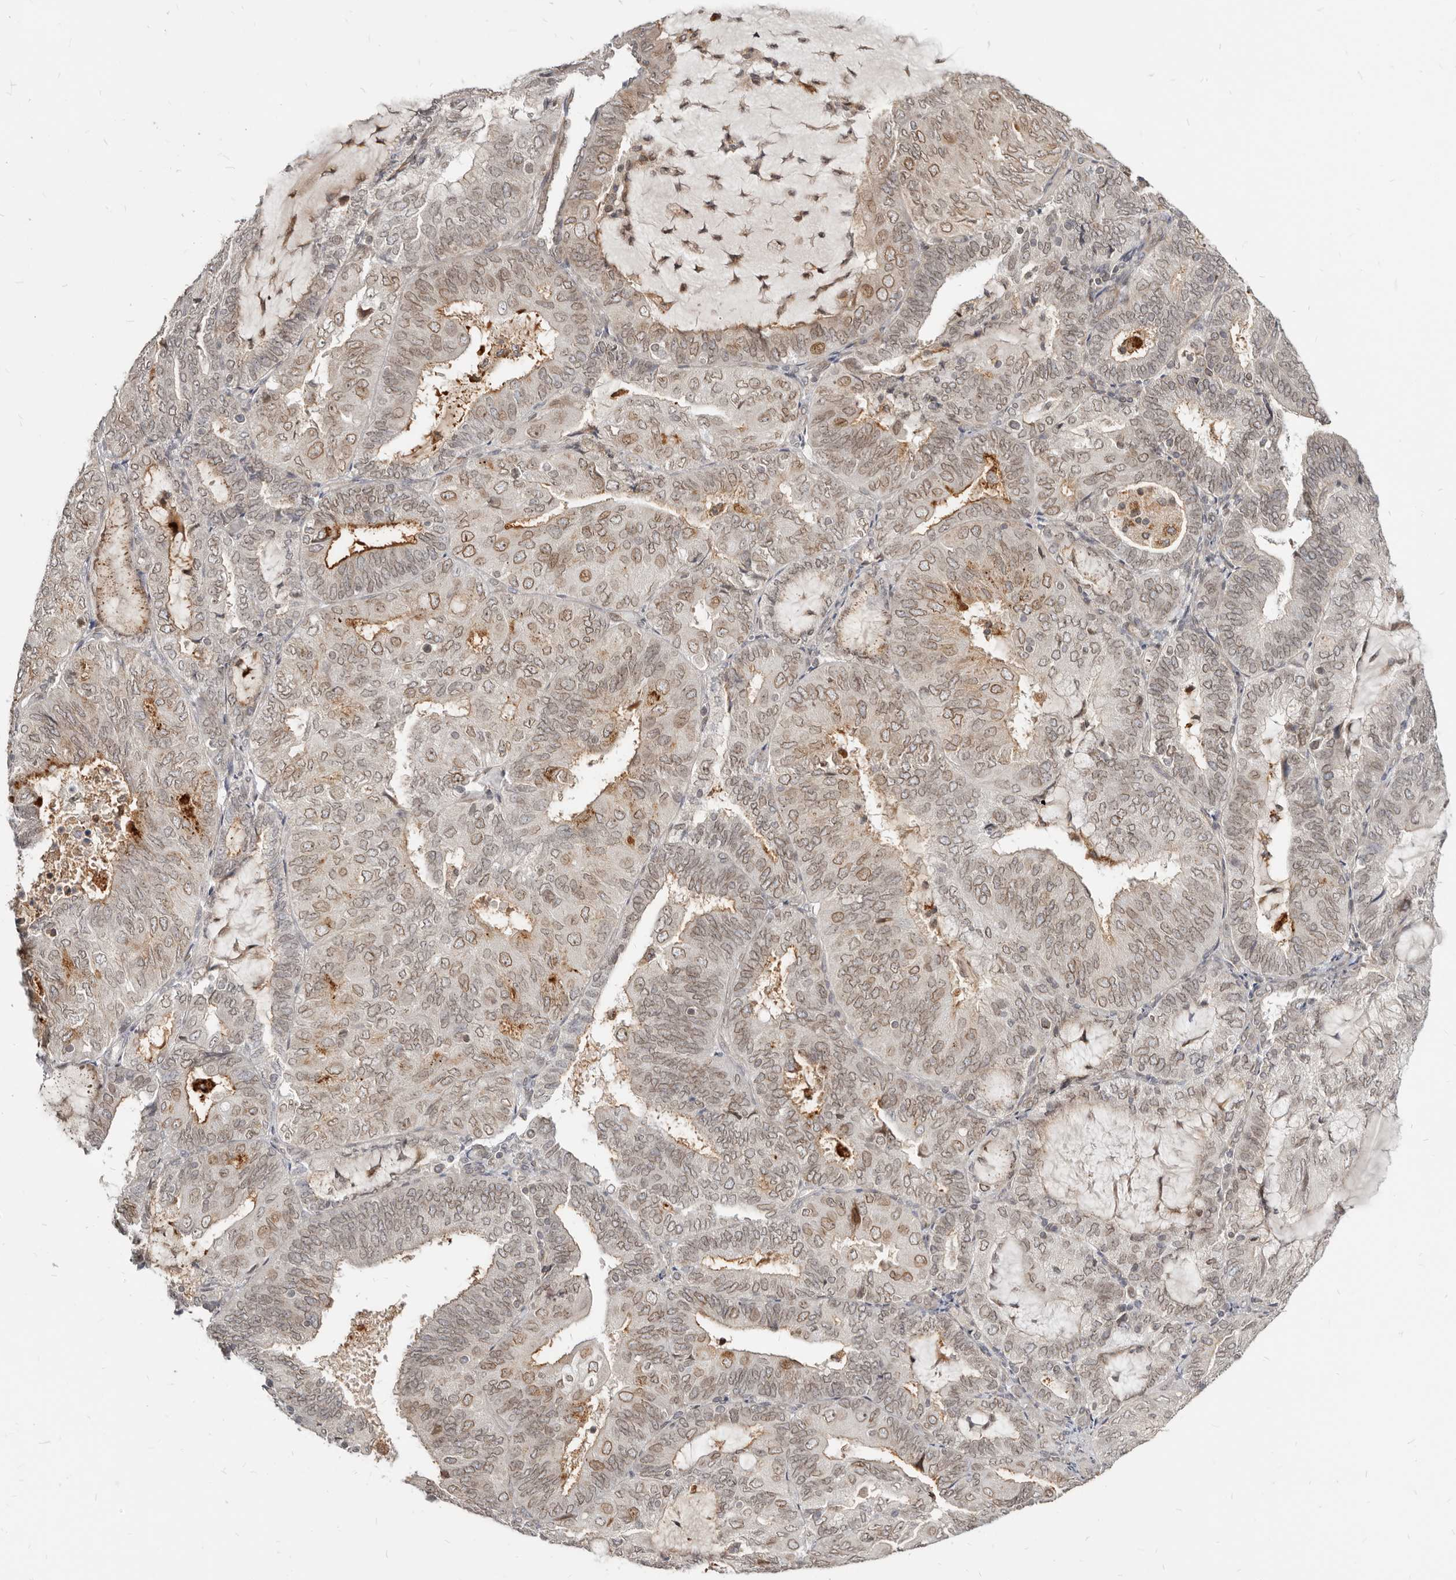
{"staining": {"intensity": "strong", "quantity": "<25%", "location": "cytoplasmic/membranous,nuclear"}, "tissue": "endometrial cancer", "cell_type": "Tumor cells", "image_type": "cancer", "snomed": [{"axis": "morphology", "description": "Adenocarcinoma, NOS"}, {"axis": "topography", "description": "Endometrium"}], "caption": "Immunohistochemistry (IHC) (DAB) staining of human adenocarcinoma (endometrial) displays strong cytoplasmic/membranous and nuclear protein staining in approximately <25% of tumor cells.", "gene": "NUP153", "patient": {"sex": "female", "age": 81}}